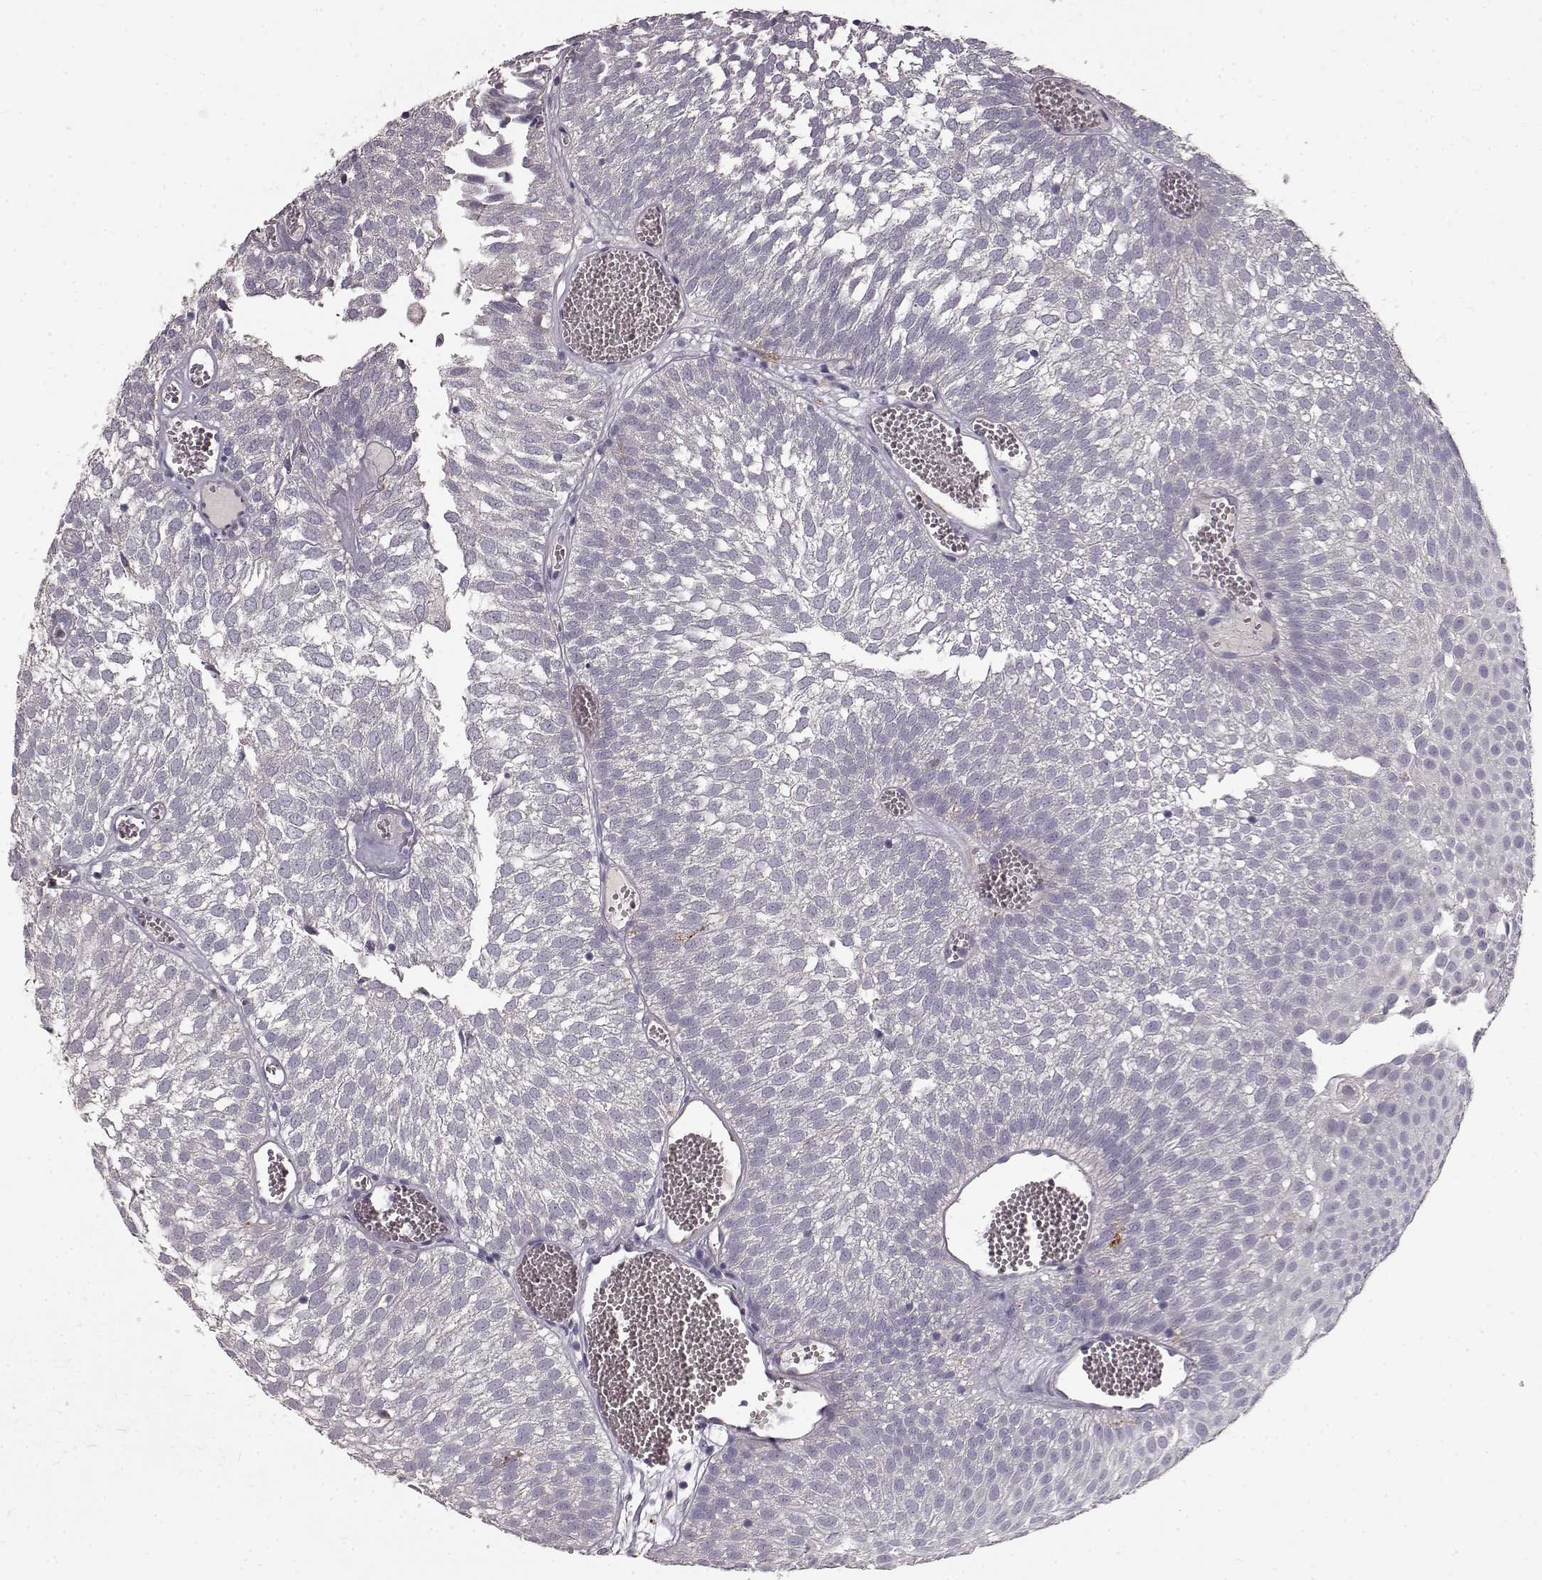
{"staining": {"intensity": "negative", "quantity": "none", "location": "none"}, "tissue": "urothelial cancer", "cell_type": "Tumor cells", "image_type": "cancer", "snomed": [{"axis": "morphology", "description": "Urothelial carcinoma, Low grade"}, {"axis": "topography", "description": "Urinary bladder"}], "caption": "DAB (3,3'-diaminobenzidine) immunohistochemical staining of human urothelial cancer reveals no significant expression in tumor cells. The staining is performed using DAB brown chromogen with nuclei counter-stained in using hematoxylin.", "gene": "CCNF", "patient": {"sex": "male", "age": 52}}